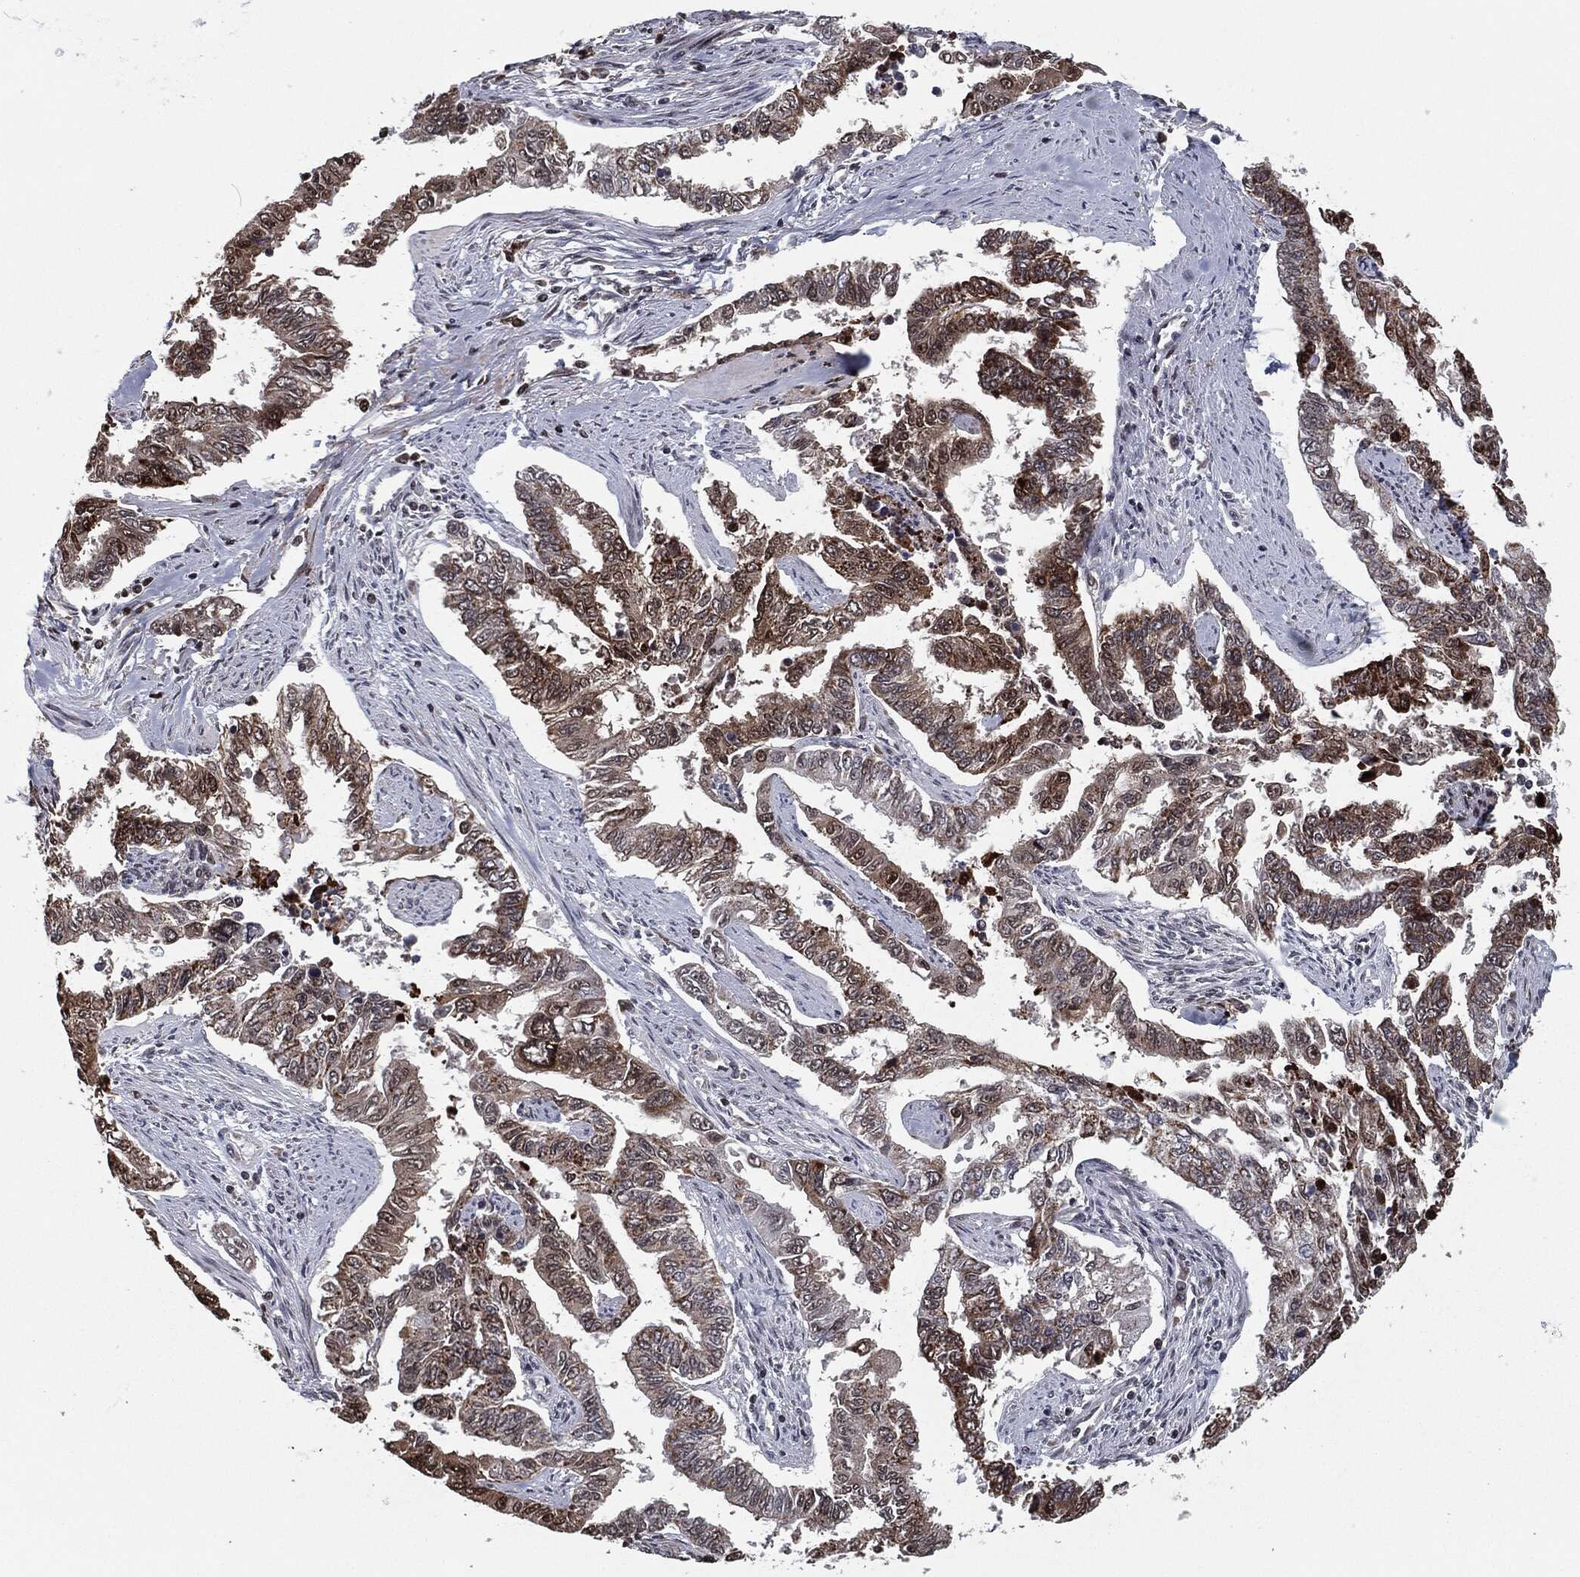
{"staining": {"intensity": "moderate", "quantity": ">75%", "location": "cytoplasmic/membranous"}, "tissue": "endometrial cancer", "cell_type": "Tumor cells", "image_type": "cancer", "snomed": [{"axis": "morphology", "description": "Adenocarcinoma, NOS"}, {"axis": "topography", "description": "Uterus"}], "caption": "DAB immunohistochemical staining of endometrial adenocarcinoma demonstrates moderate cytoplasmic/membranous protein staining in about >75% of tumor cells.", "gene": "CHCHD2", "patient": {"sex": "female", "age": 59}}